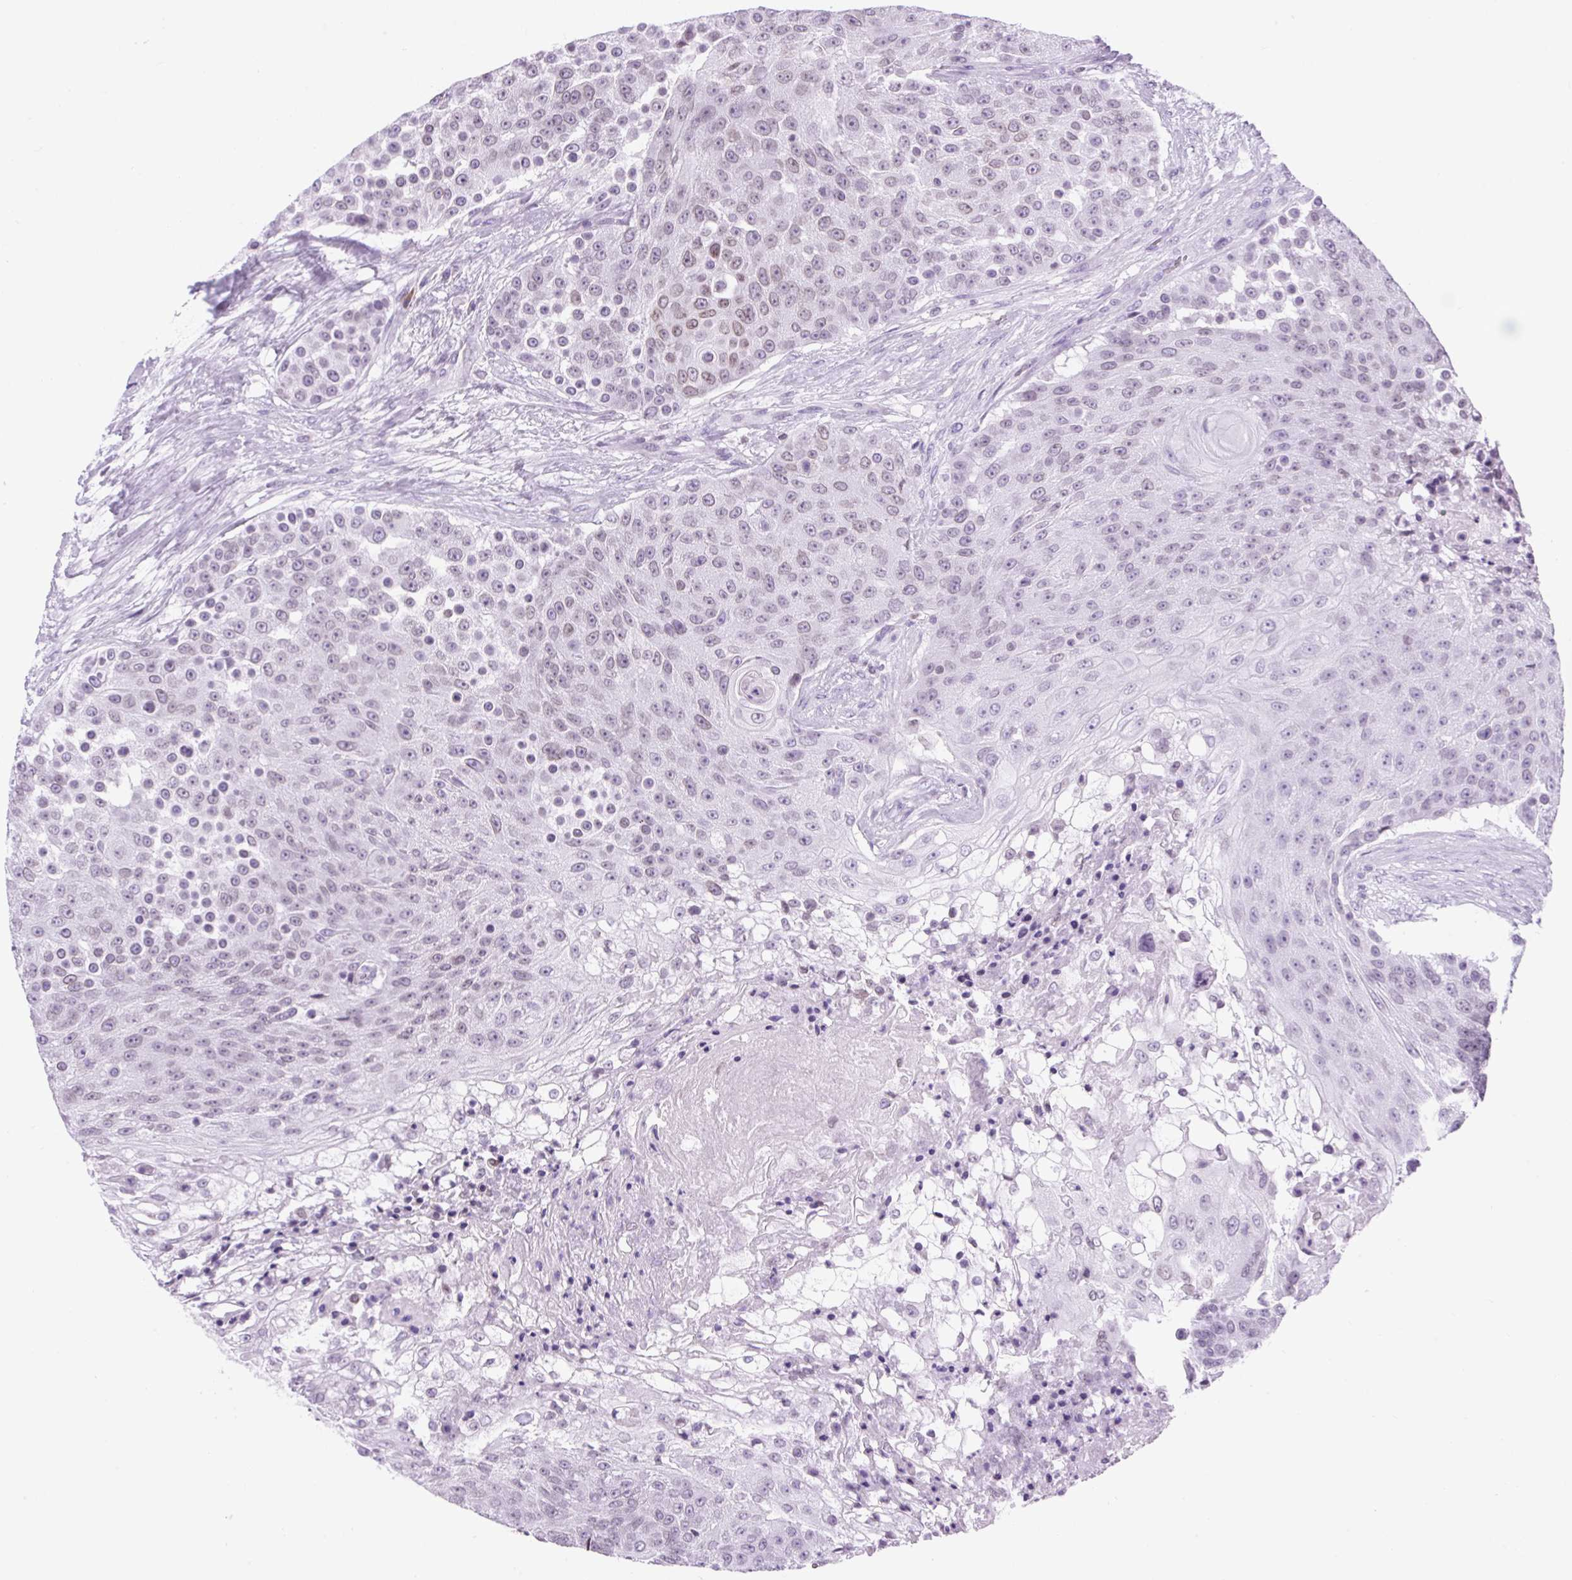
{"staining": {"intensity": "weak", "quantity": "<25%", "location": "cytoplasmic/membranous,nuclear"}, "tissue": "urothelial cancer", "cell_type": "Tumor cells", "image_type": "cancer", "snomed": [{"axis": "morphology", "description": "Urothelial carcinoma, High grade"}, {"axis": "topography", "description": "Urinary bladder"}], "caption": "This micrograph is of urothelial cancer stained with immunohistochemistry to label a protein in brown with the nuclei are counter-stained blue. There is no staining in tumor cells.", "gene": "VPREB1", "patient": {"sex": "female", "age": 63}}